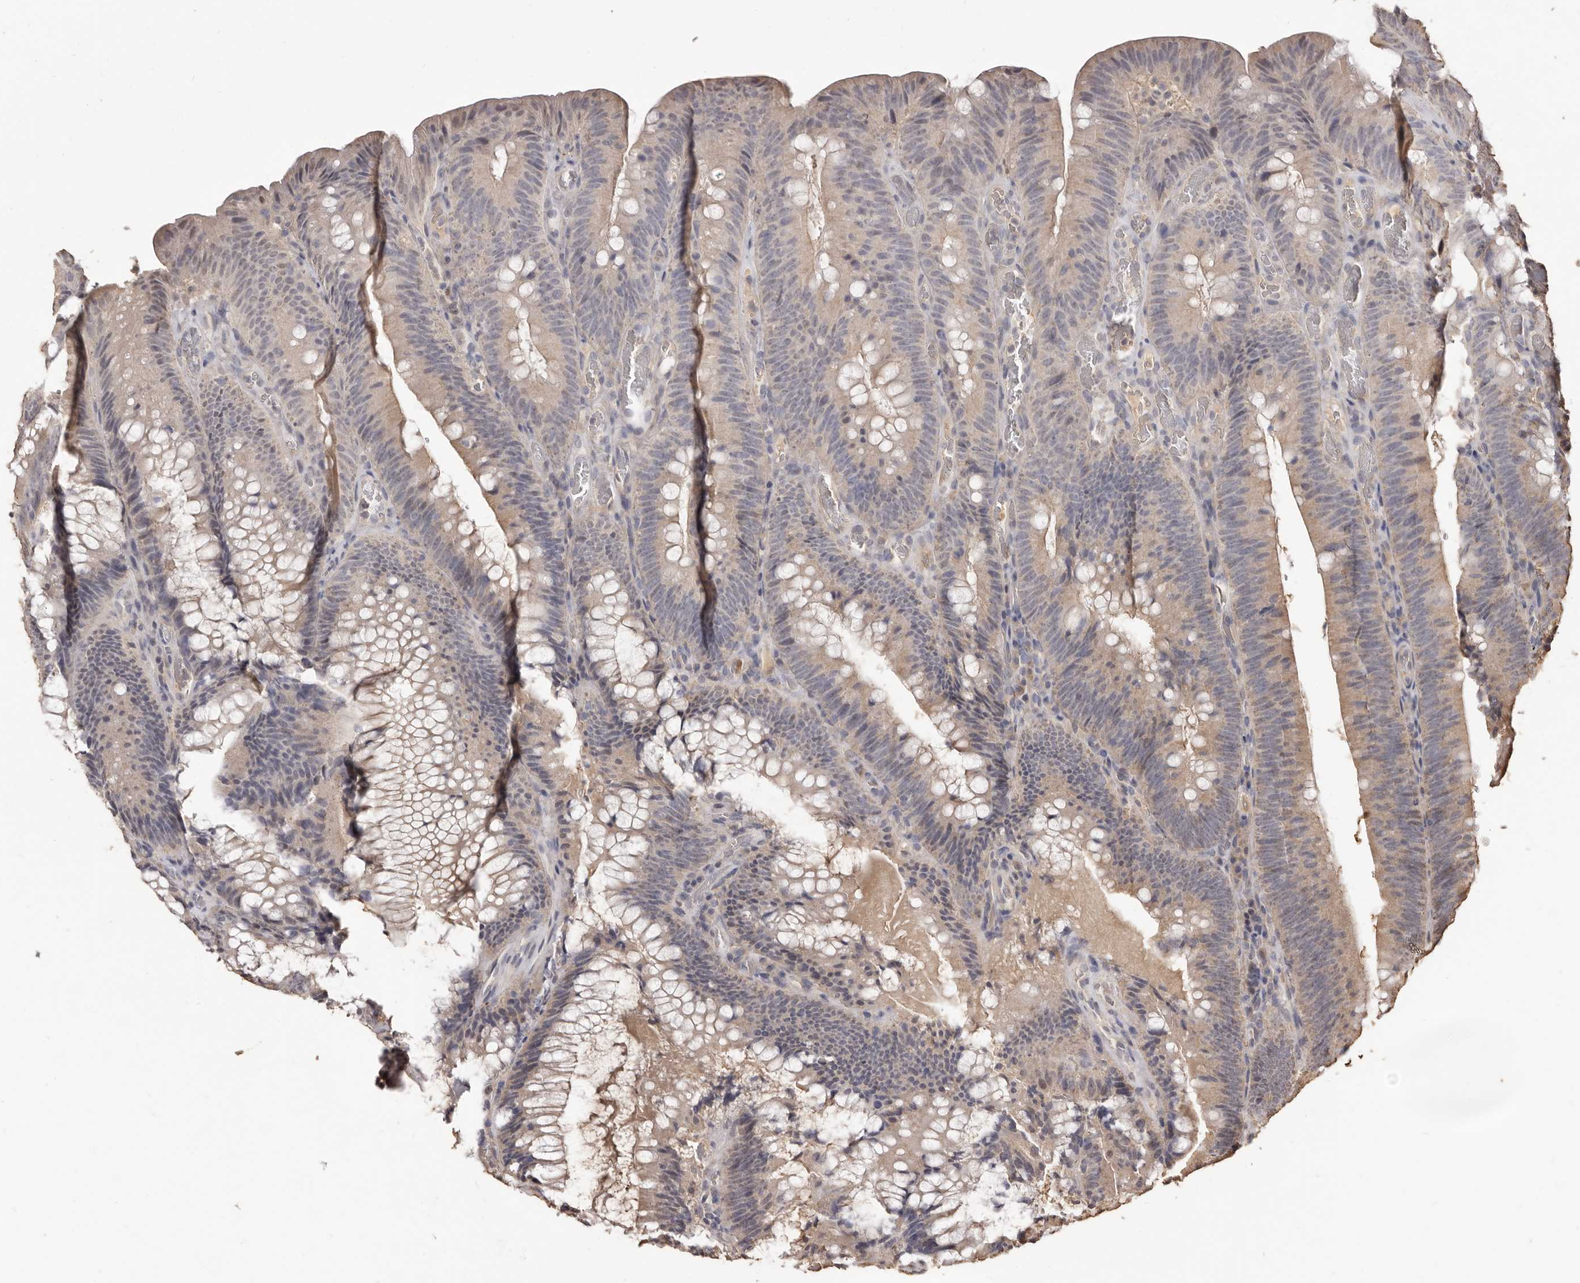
{"staining": {"intensity": "weak", "quantity": "<25%", "location": "cytoplasmic/membranous"}, "tissue": "colorectal cancer", "cell_type": "Tumor cells", "image_type": "cancer", "snomed": [{"axis": "morphology", "description": "Normal tissue, NOS"}, {"axis": "topography", "description": "Colon"}], "caption": "An immunohistochemistry photomicrograph of colorectal cancer is shown. There is no staining in tumor cells of colorectal cancer.", "gene": "INAVA", "patient": {"sex": "female", "age": 82}}